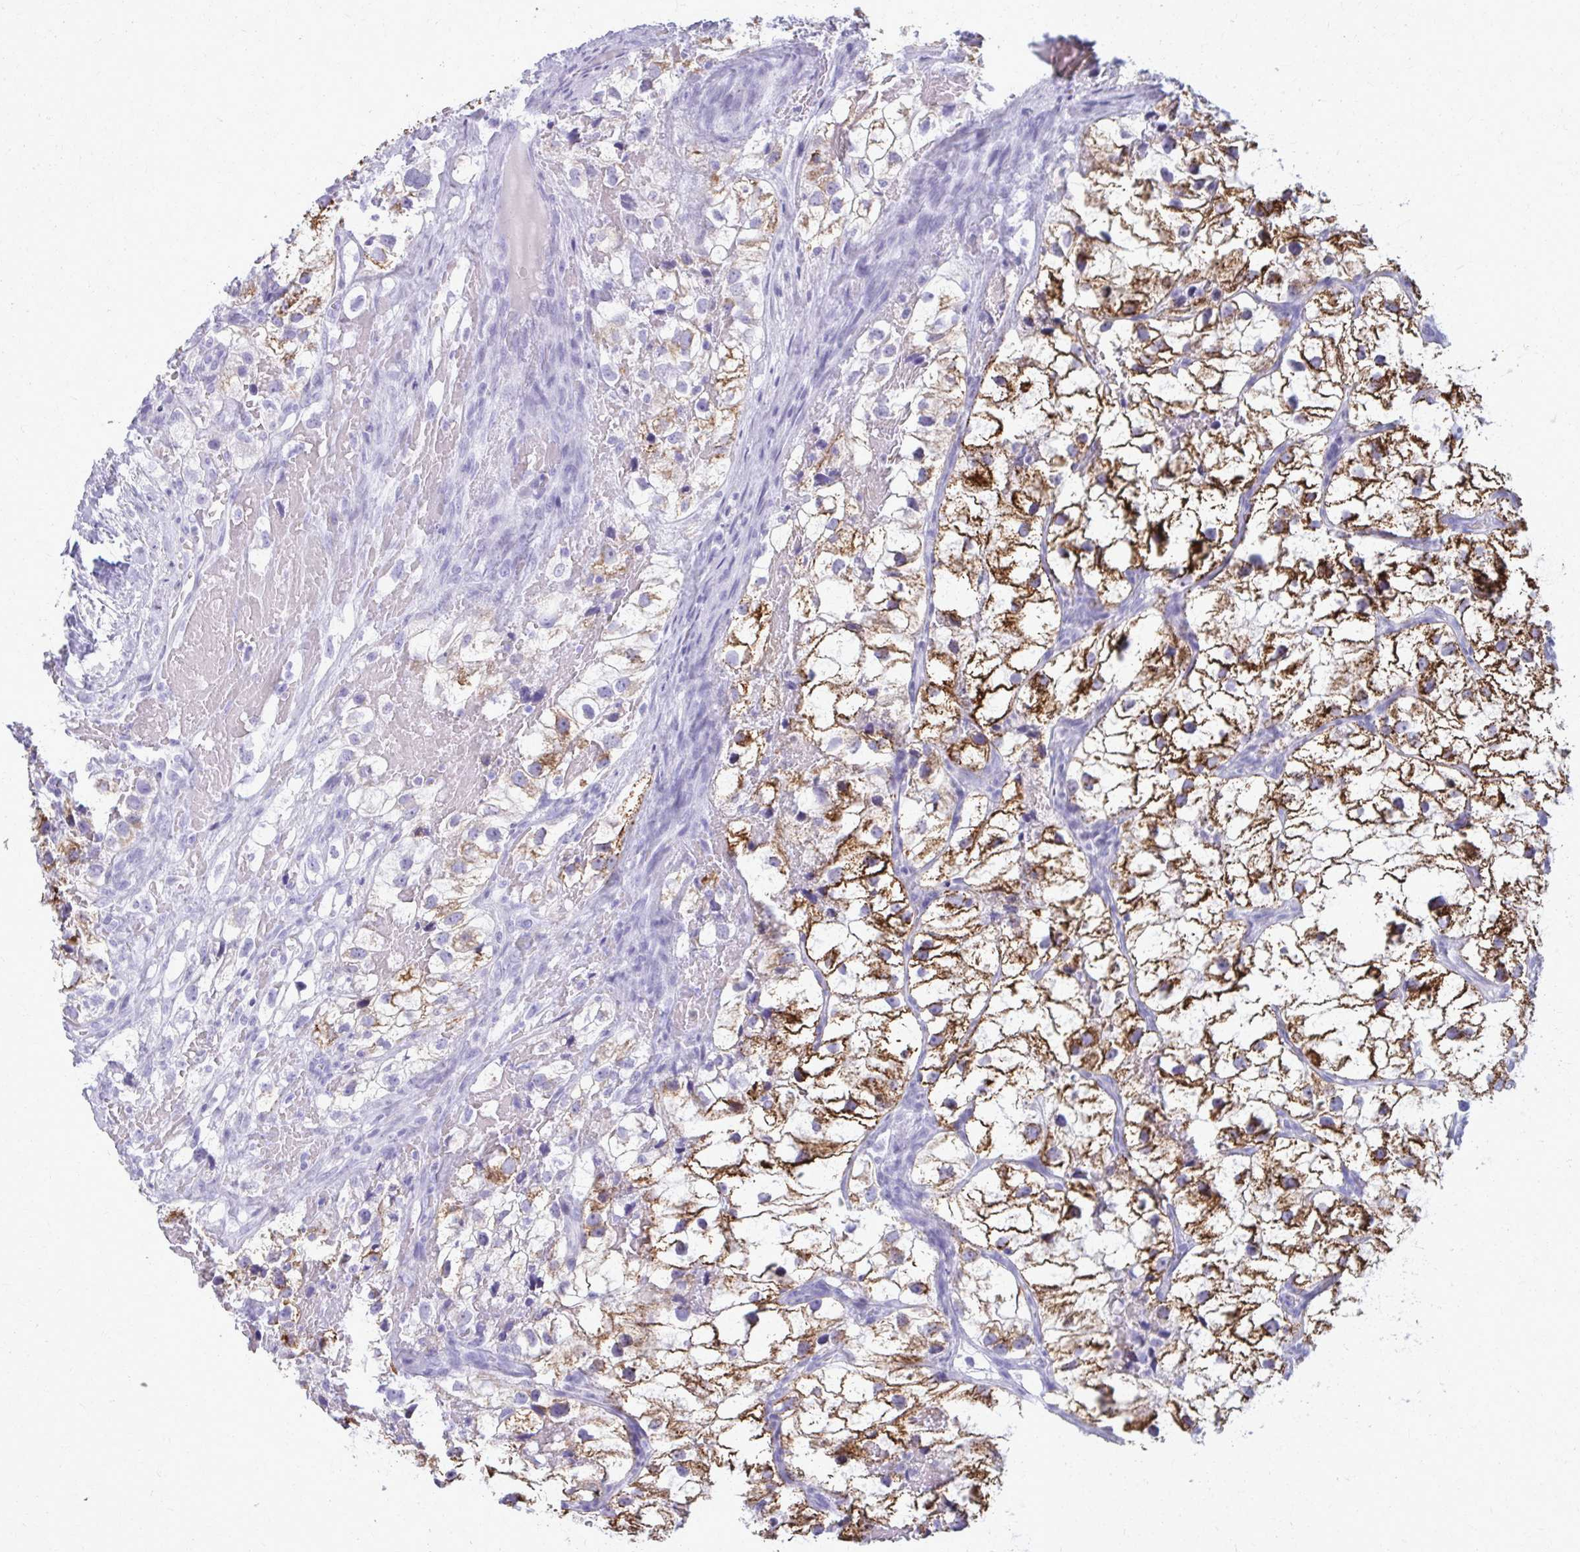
{"staining": {"intensity": "strong", "quantity": ">75%", "location": "cytoplasmic/membranous"}, "tissue": "renal cancer", "cell_type": "Tumor cells", "image_type": "cancer", "snomed": [{"axis": "morphology", "description": "Adenocarcinoma, NOS"}, {"axis": "topography", "description": "Kidney"}], "caption": "Adenocarcinoma (renal) stained with a brown dye reveals strong cytoplasmic/membranous positive expression in about >75% of tumor cells.", "gene": "ACSM2B", "patient": {"sex": "male", "age": 59}}